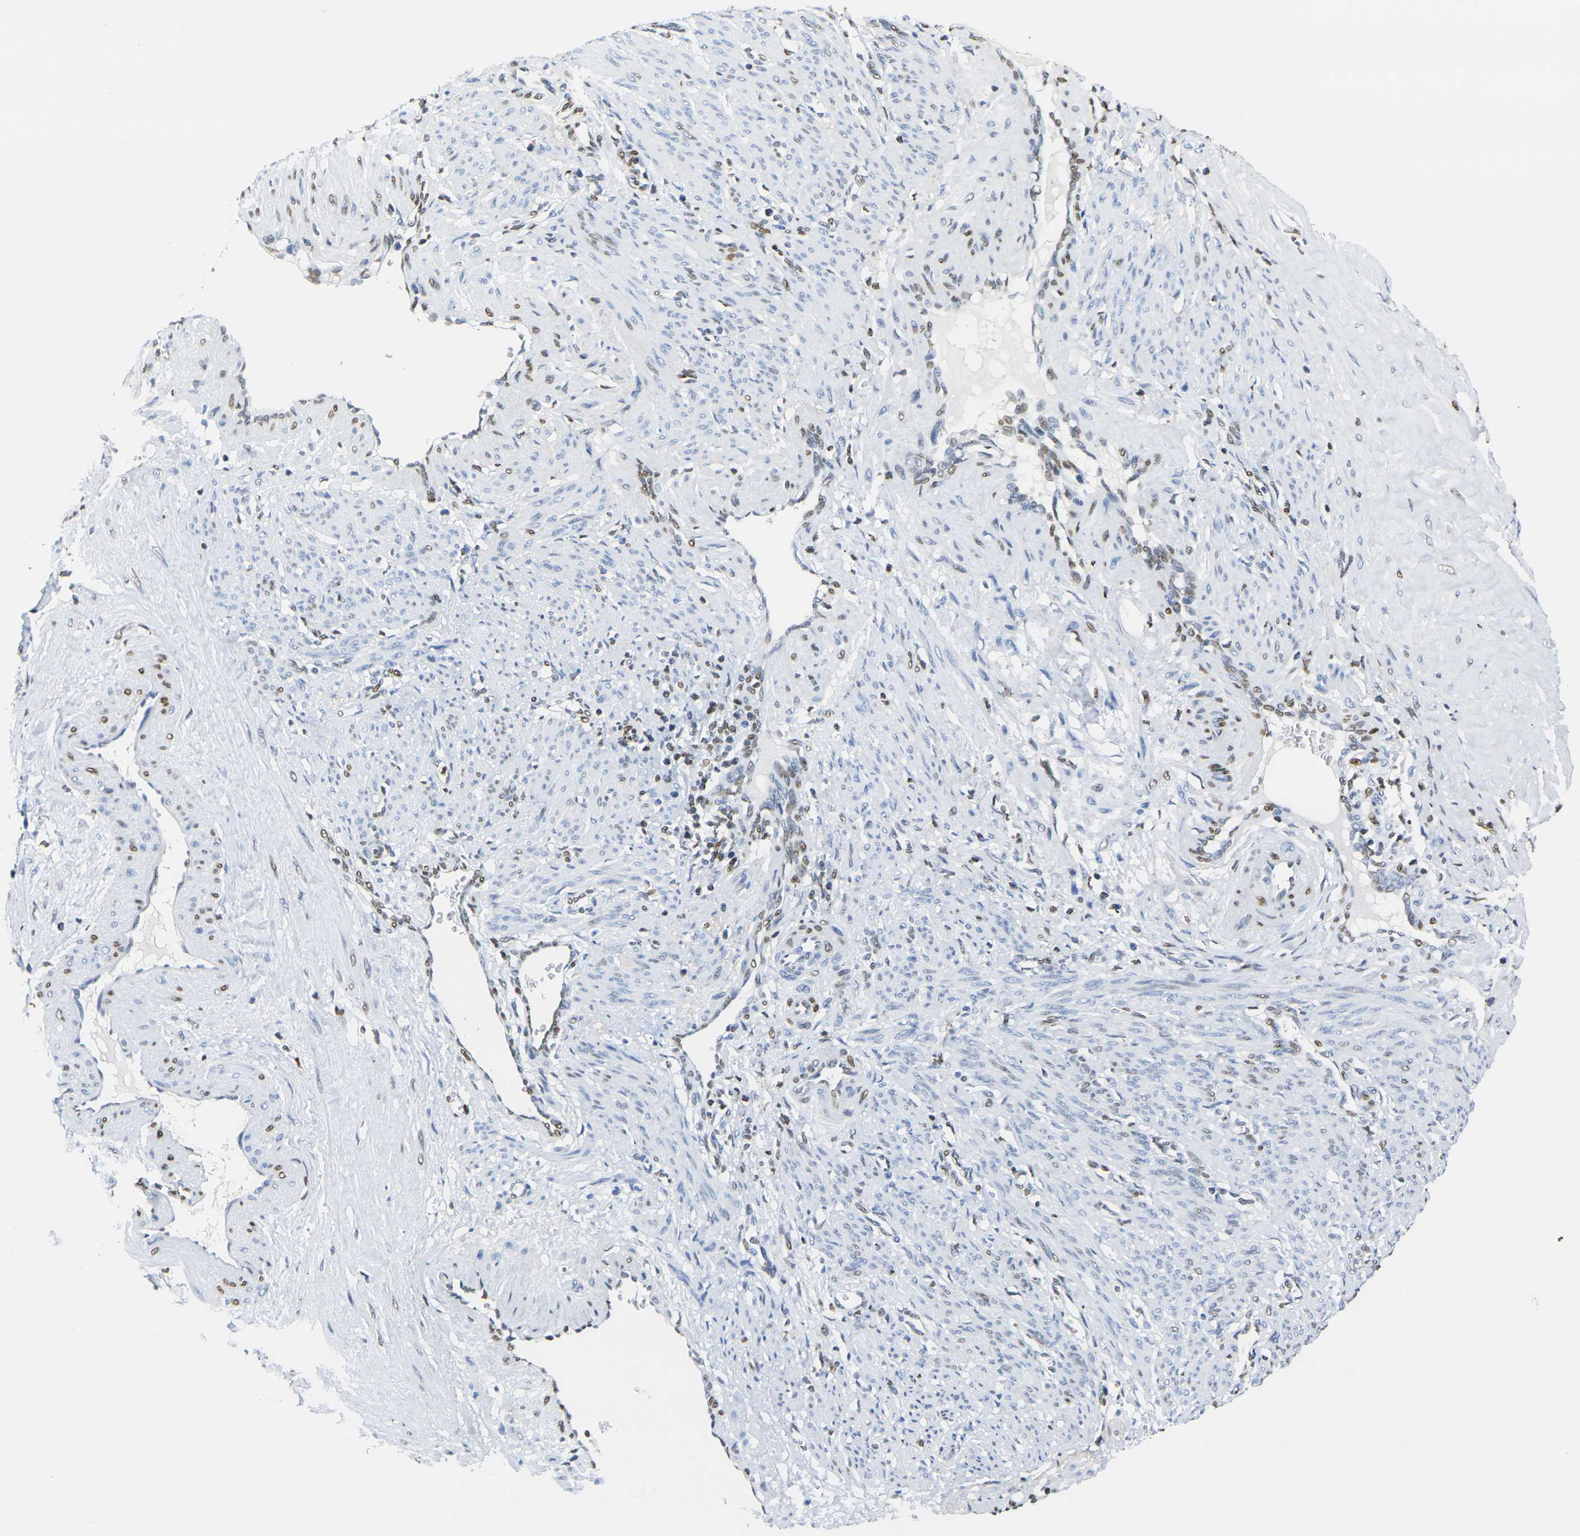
{"staining": {"intensity": "moderate", "quantity": "<25%", "location": "nuclear"}, "tissue": "smooth muscle", "cell_type": "Smooth muscle cells", "image_type": "normal", "snomed": [{"axis": "morphology", "description": "Normal tissue, NOS"}, {"axis": "topography", "description": "Endometrium"}], "caption": "Protein expression analysis of unremarkable smooth muscle reveals moderate nuclear expression in about <25% of smooth muscle cells.", "gene": "DRAXIN", "patient": {"sex": "female", "age": 33}}